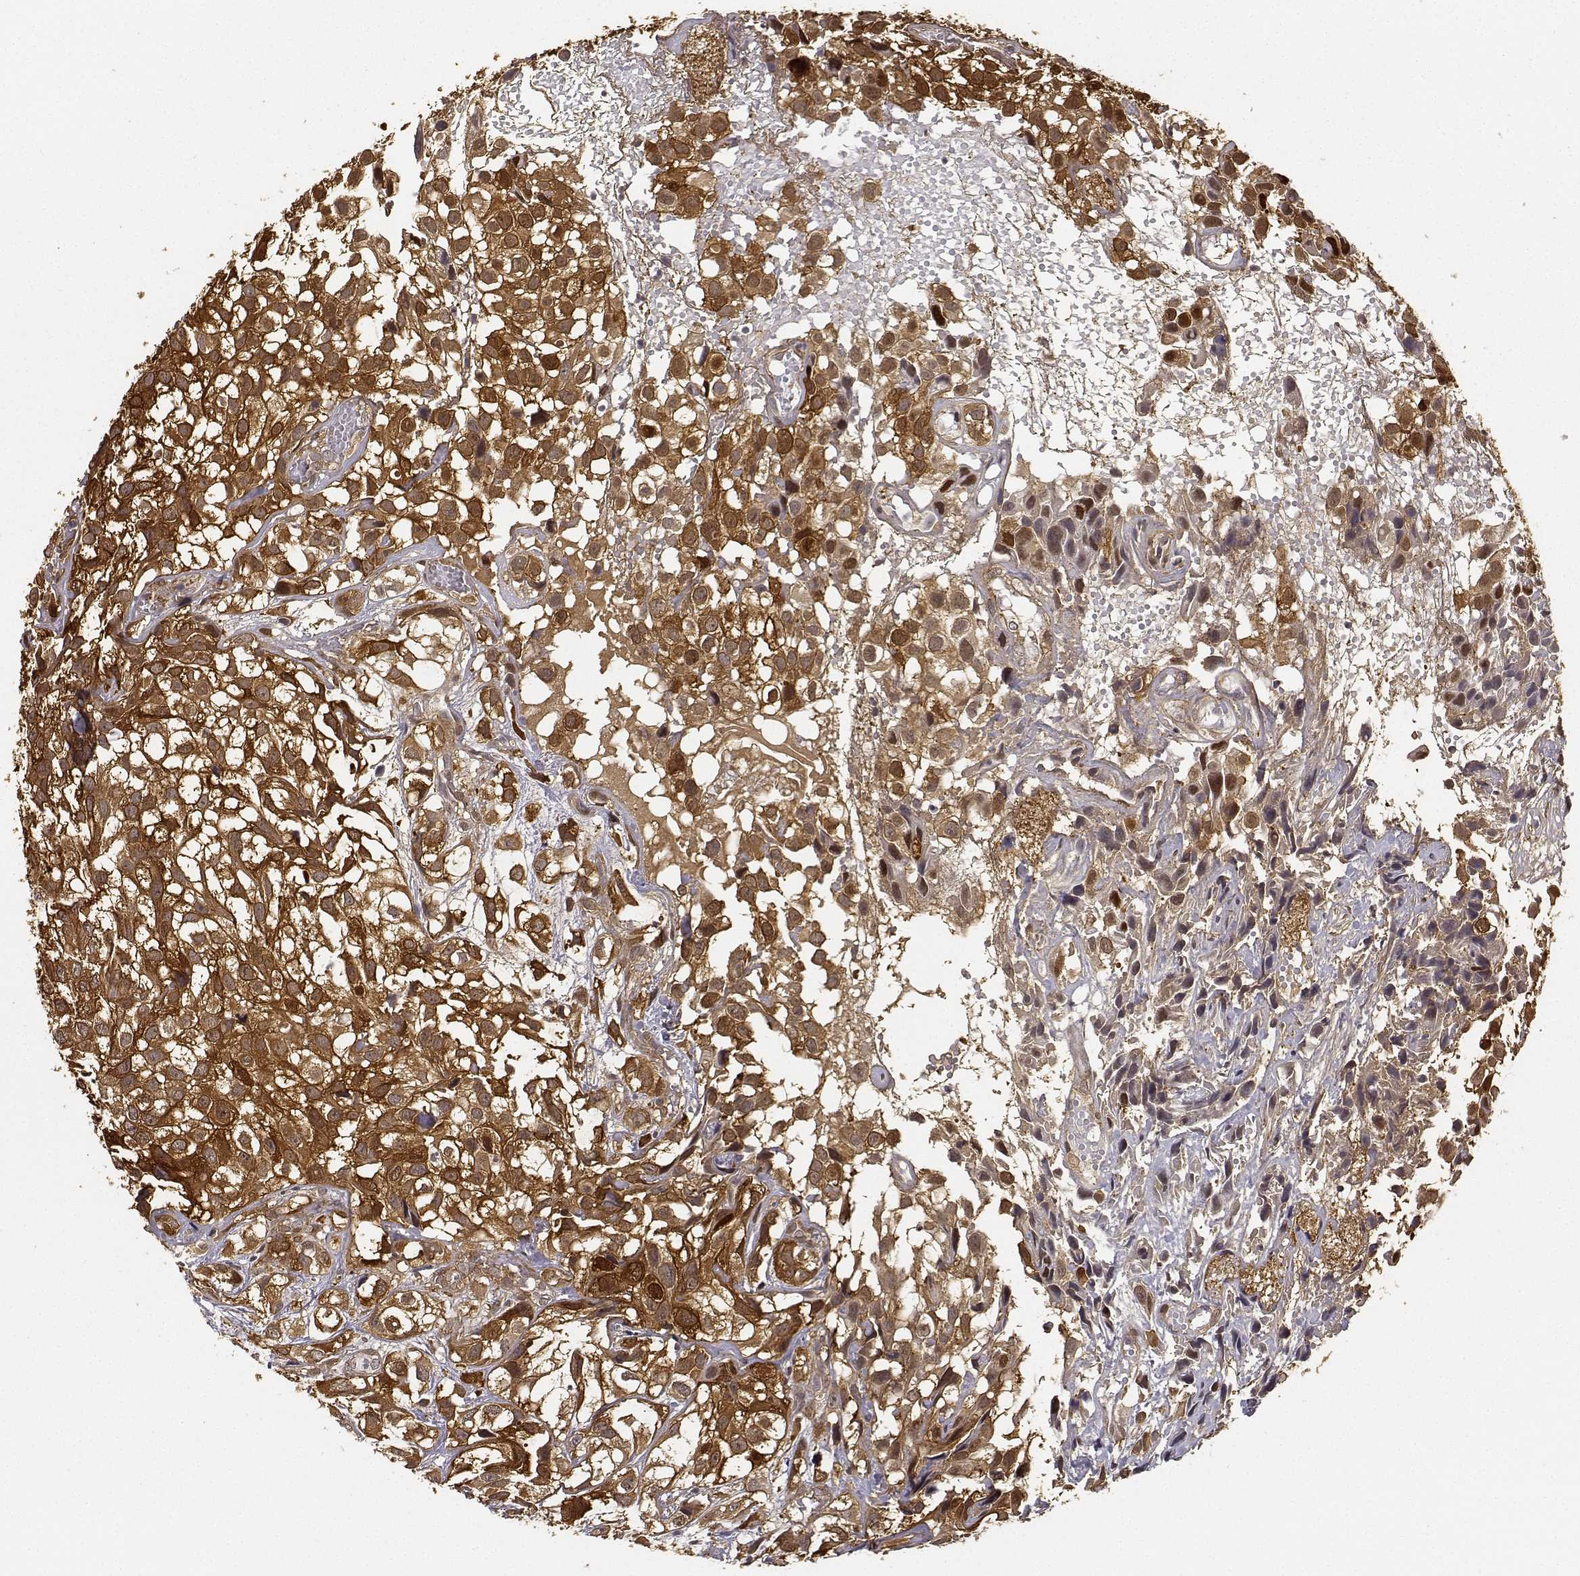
{"staining": {"intensity": "strong", "quantity": ">75%", "location": "cytoplasmic/membranous"}, "tissue": "urothelial cancer", "cell_type": "Tumor cells", "image_type": "cancer", "snomed": [{"axis": "morphology", "description": "Urothelial carcinoma, High grade"}, {"axis": "topography", "description": "Urinary bladder"}], "caption": "This micrograph shows immunohistochemistry (IHC) staining of high-grade urothelial carcinoma, with high strong cytoplasmic/membranous staining in approximately >75% of tumor cells.", "gene": "PHGDH", "patient": {"sex": "male", "age": 56}}